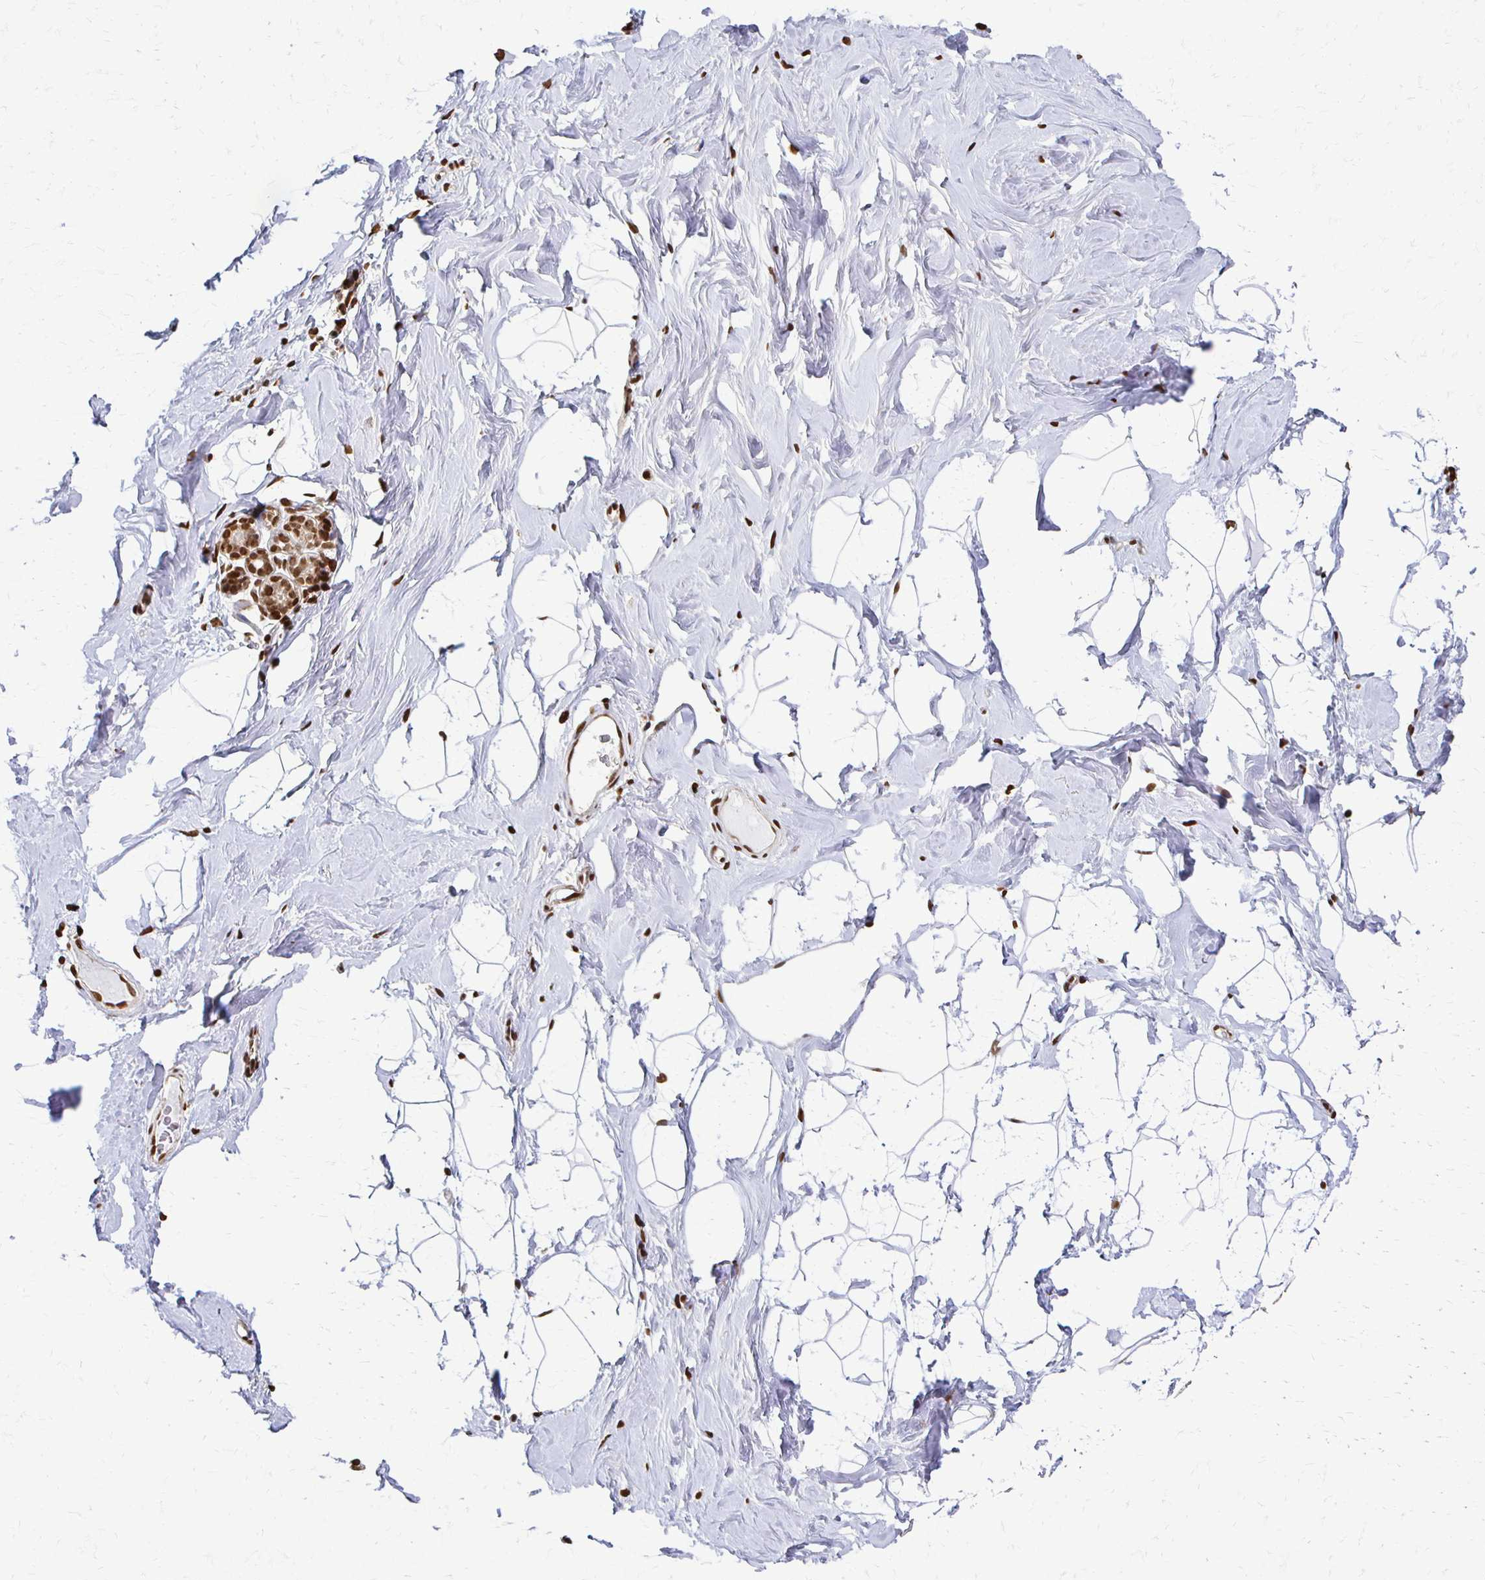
{"staining": {"intensity": "moderate", "quantity": "25%-75%", "location": "nuclear"}, "tissue": "breast", "cell_type": "Adipocytes", "image_type": "normal", "snomed": [{"axis": "morphology", "description": "Normal tissue, NOS"}, {"axis": "topography", "description": "Breast"}], "caption": "A brown stain shows moderate nuclear positivity of a protein in adipocytes of unremarkable human breast.", "gene": "HOXA9", "patient": {"sex": "female", "age": 32}}